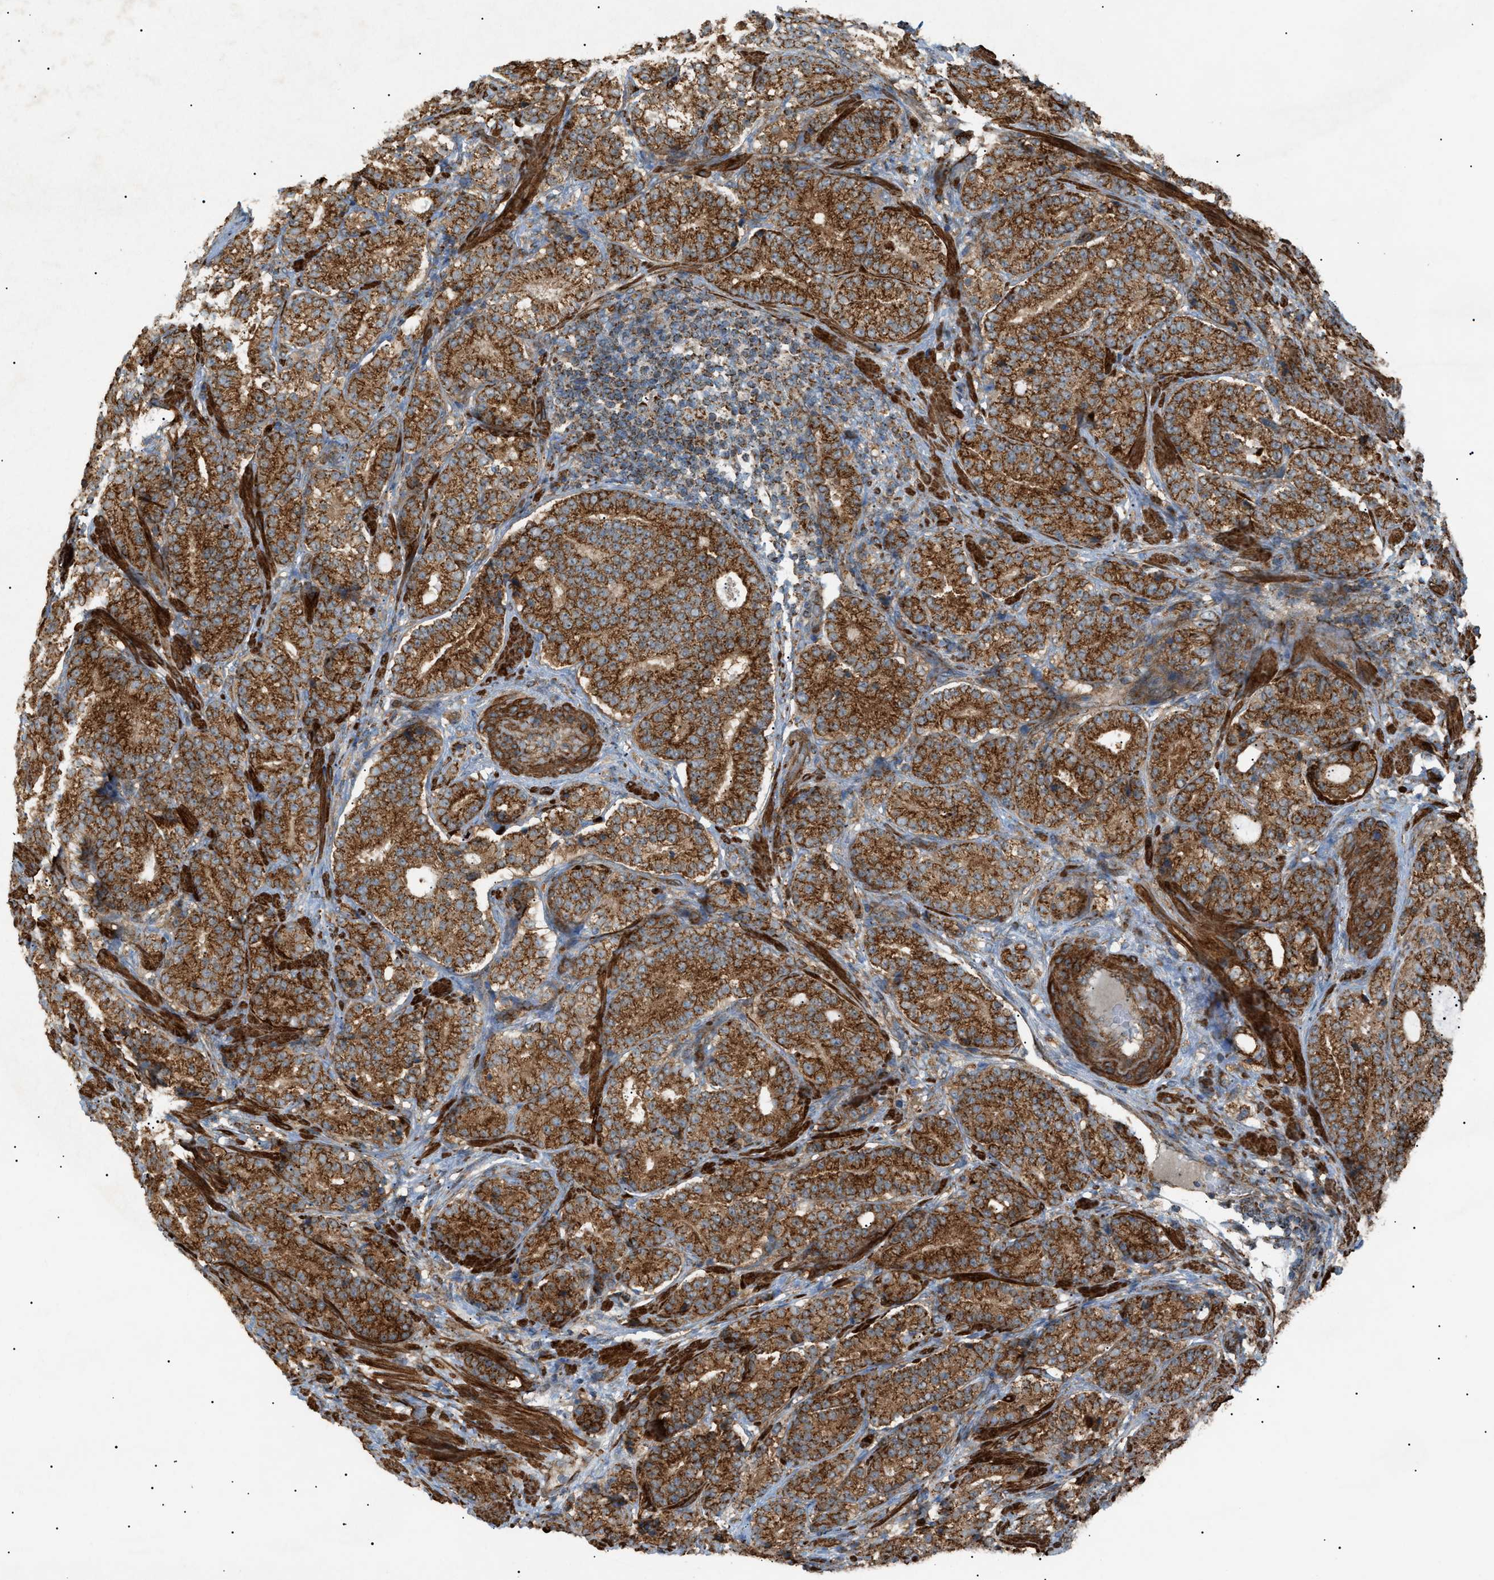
{"staining": {"intensity": "strong", "quantity": ">75%", "location": "cytoplasmic/membranous"}, "tissue": "prostate cancer", "cell_type": "Tumor cells", "image_type": "cancer", "snomed": [{"axis": "morphology", "description": "Adenocarcinoma, High grade"}, {"axis": "topography", "description": "Prostate"}], "caption": "This histopathology image displays immunohistochemistry staining of human prostate high-grade adenocarcinoma, with high strong cytoplasmic/membranous expression in approximately >75% of tumor cells.", "gene": "C1GALT1C1", "patient": {"sex": "male", "age": 61}}